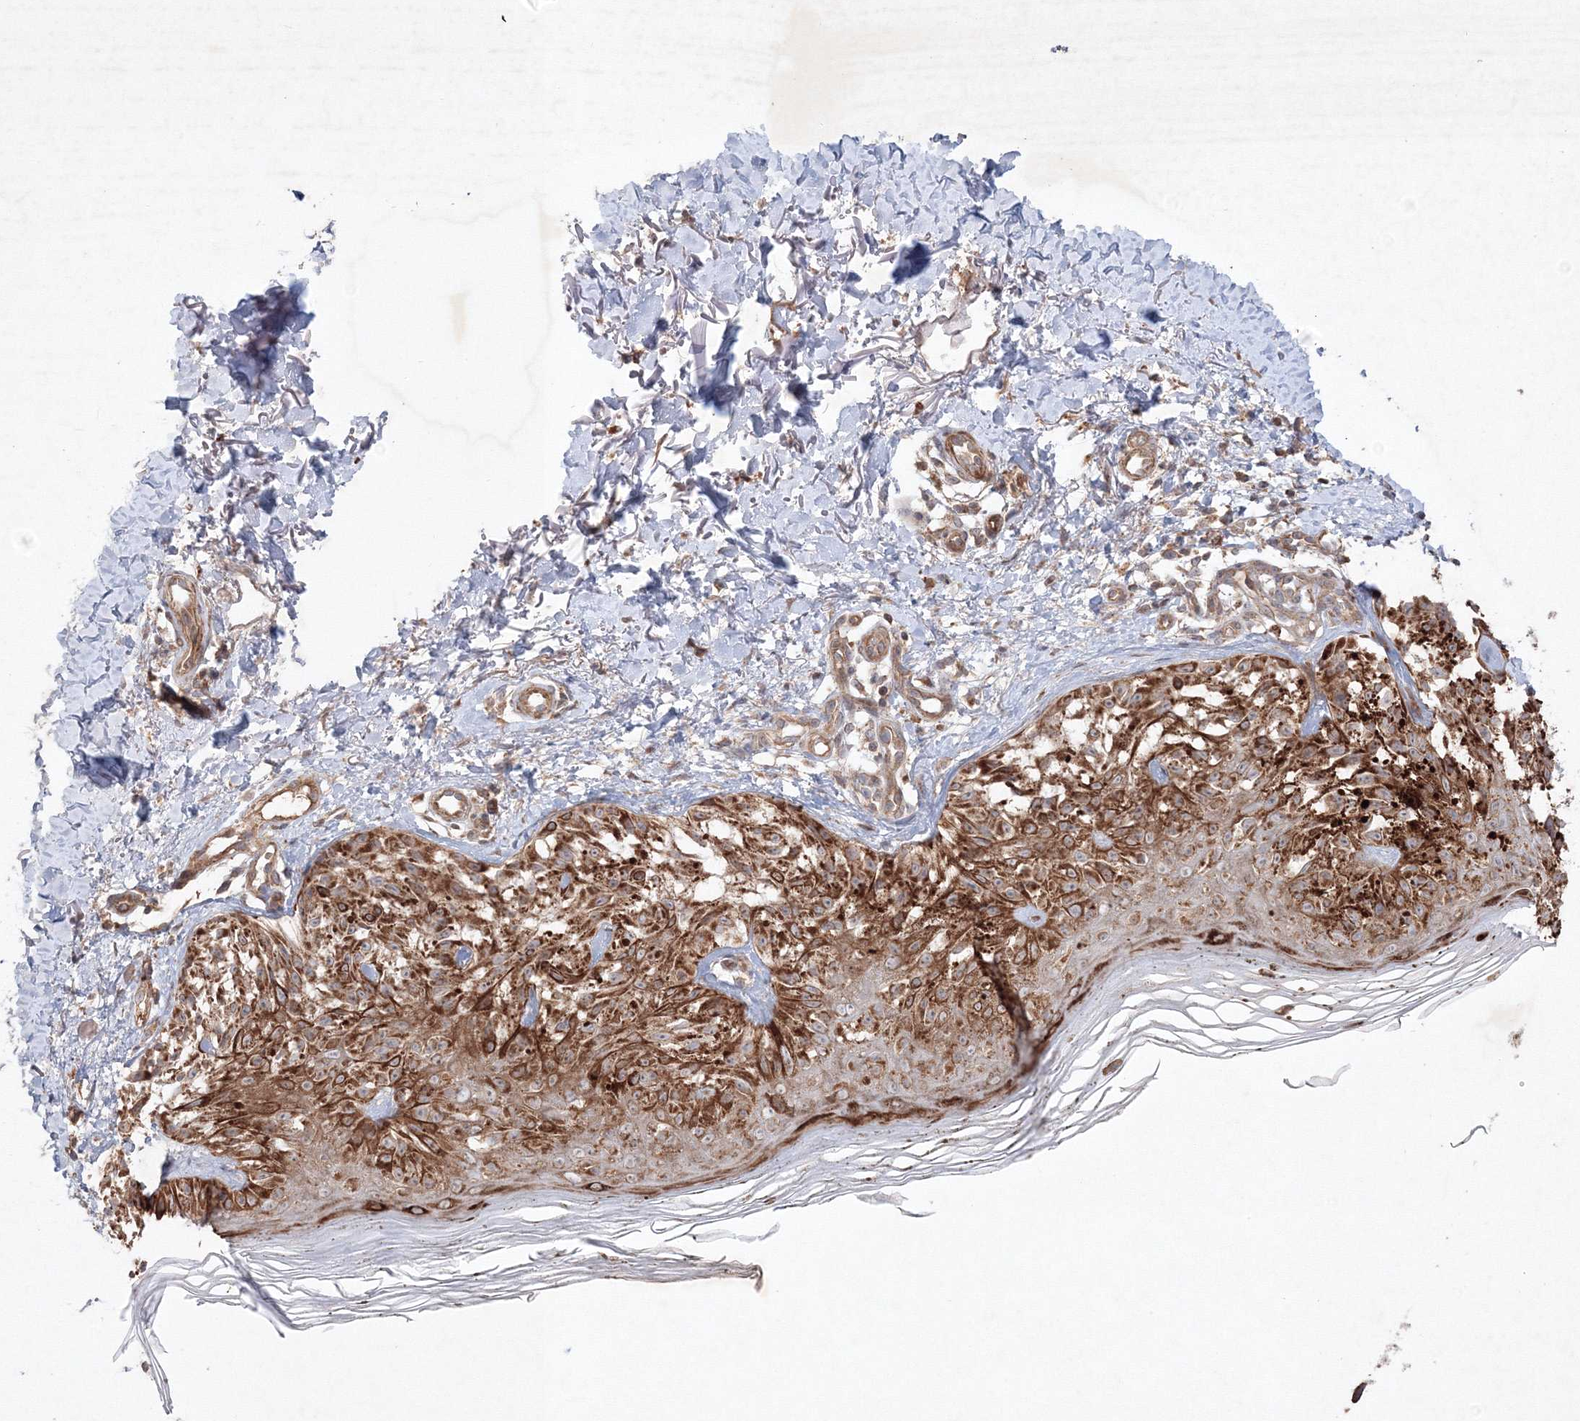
{"staining": {"intensity": "strong", "quantity": ">75%", "location": "cytoplasmic/membranous"}, "tissue": "melanoma", "cell_type": "Tumor cells", "image_type": "cancer", "snomed": [{"axis": "morphology", "description": "Malignant melanoma, NOS"}, {"axis": "topography", "description": "Skin"}], "caption": "A photomicrograph showing strong cytoplasmic/membranous expression in approximately >75% of tumor cells in melanoma, as visualized by brown immunohistochemical staining.", "gene": "NOA1", "patient": {"sex": "female", "age": 50}}